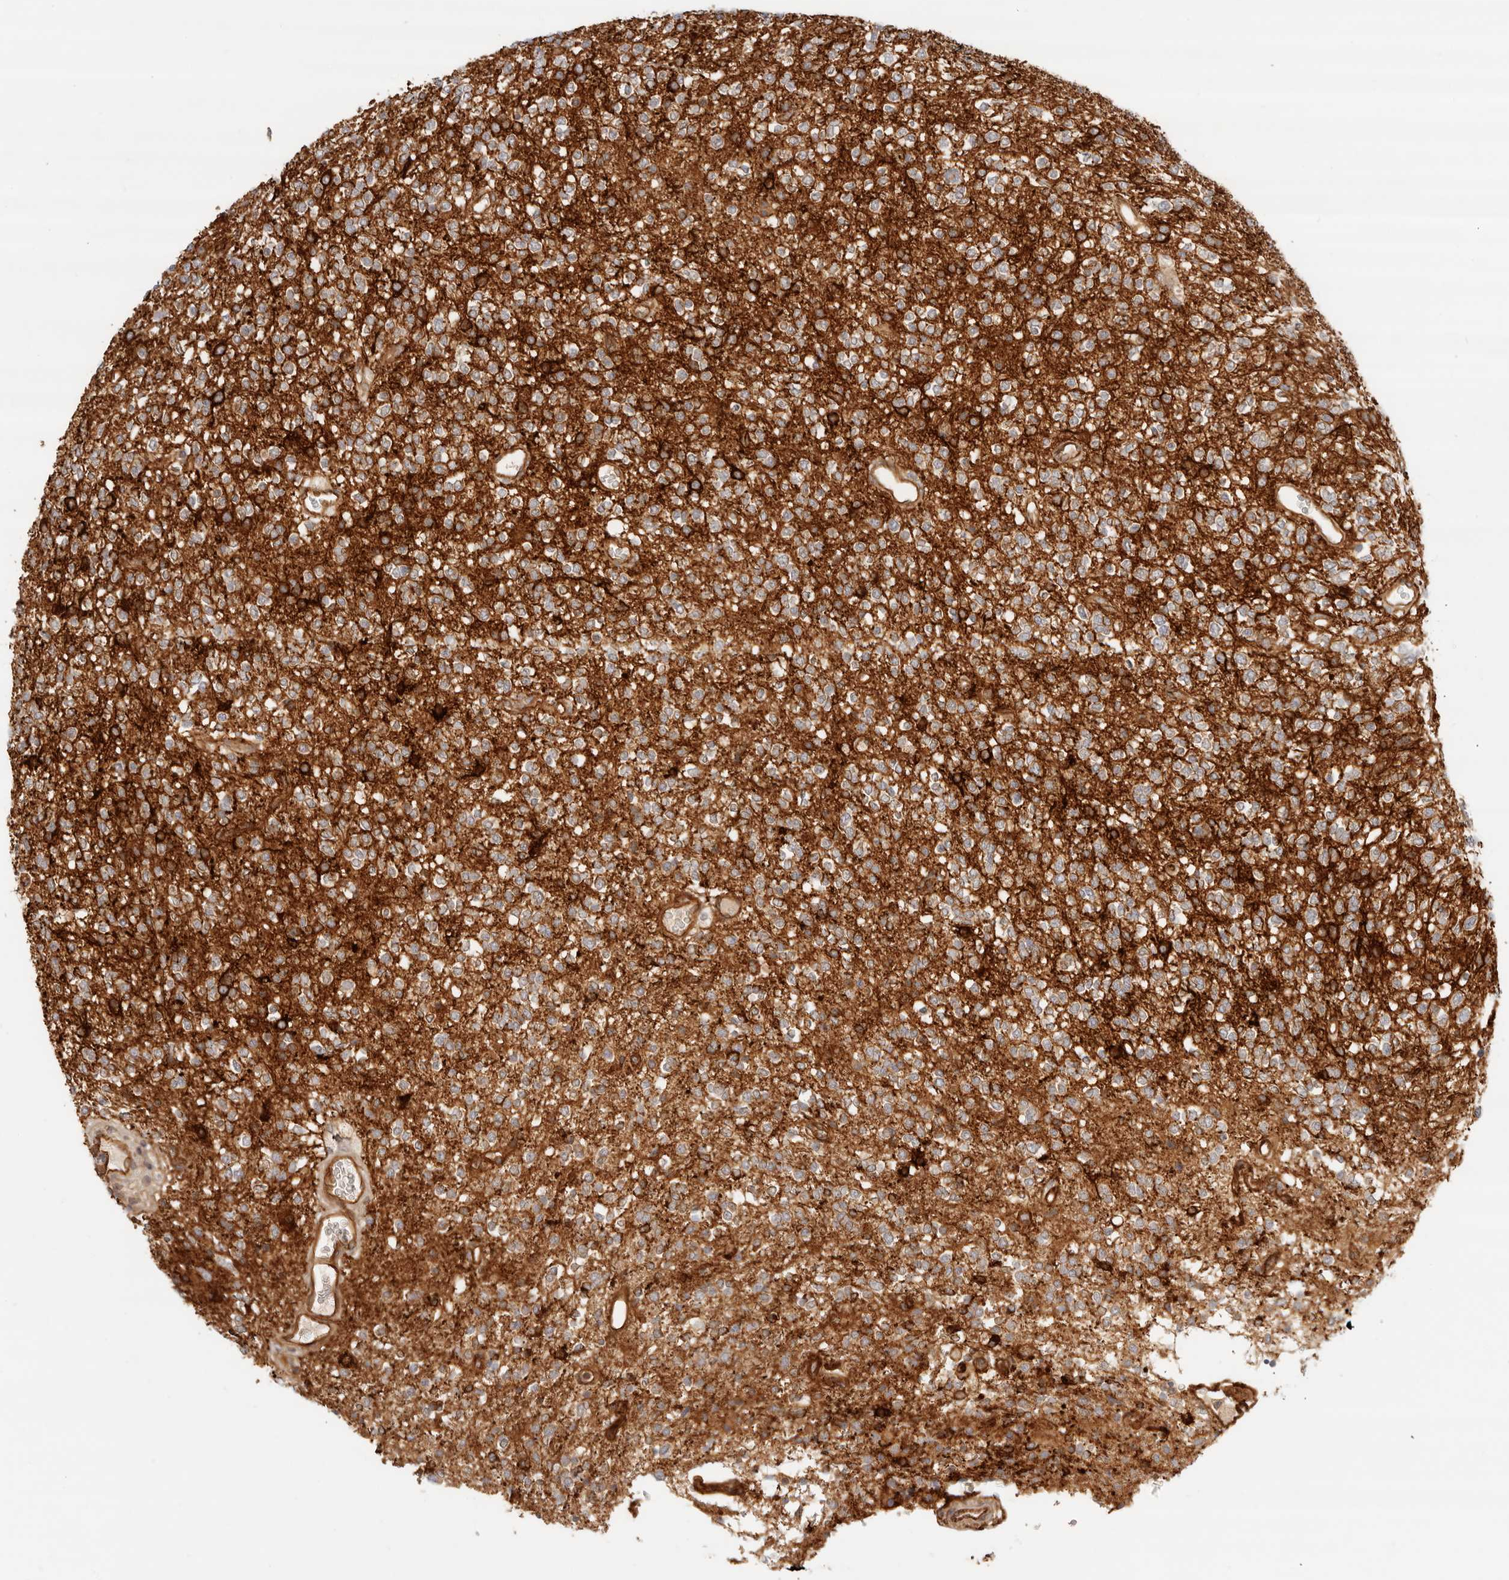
{"staining": {"intensity": "weak", "quantity": "25%-75%", "location": "cytoplasmic/membranous"}, "tissue": "glioma", "cell_type": "Tumor cells", "image_type": "cancer", "snomed": [{"axis": "morphology", "description": "Glioma, malignant, High grade"}, {"axis": "topography", "description": "Brain"}], "caption": "Immunohistochemistry (IHC) micrograph of neoplastic tissue: glioma stained using immunohistochemistry demonstrates low levels of weak protein expression localized specifically in the cytoplasmic/membranous of tumor cells, appearing as a cytoplasmic/membranous brown color.", "gene": "UFSP1", "patient": {"sex": "male", "age": 34}}